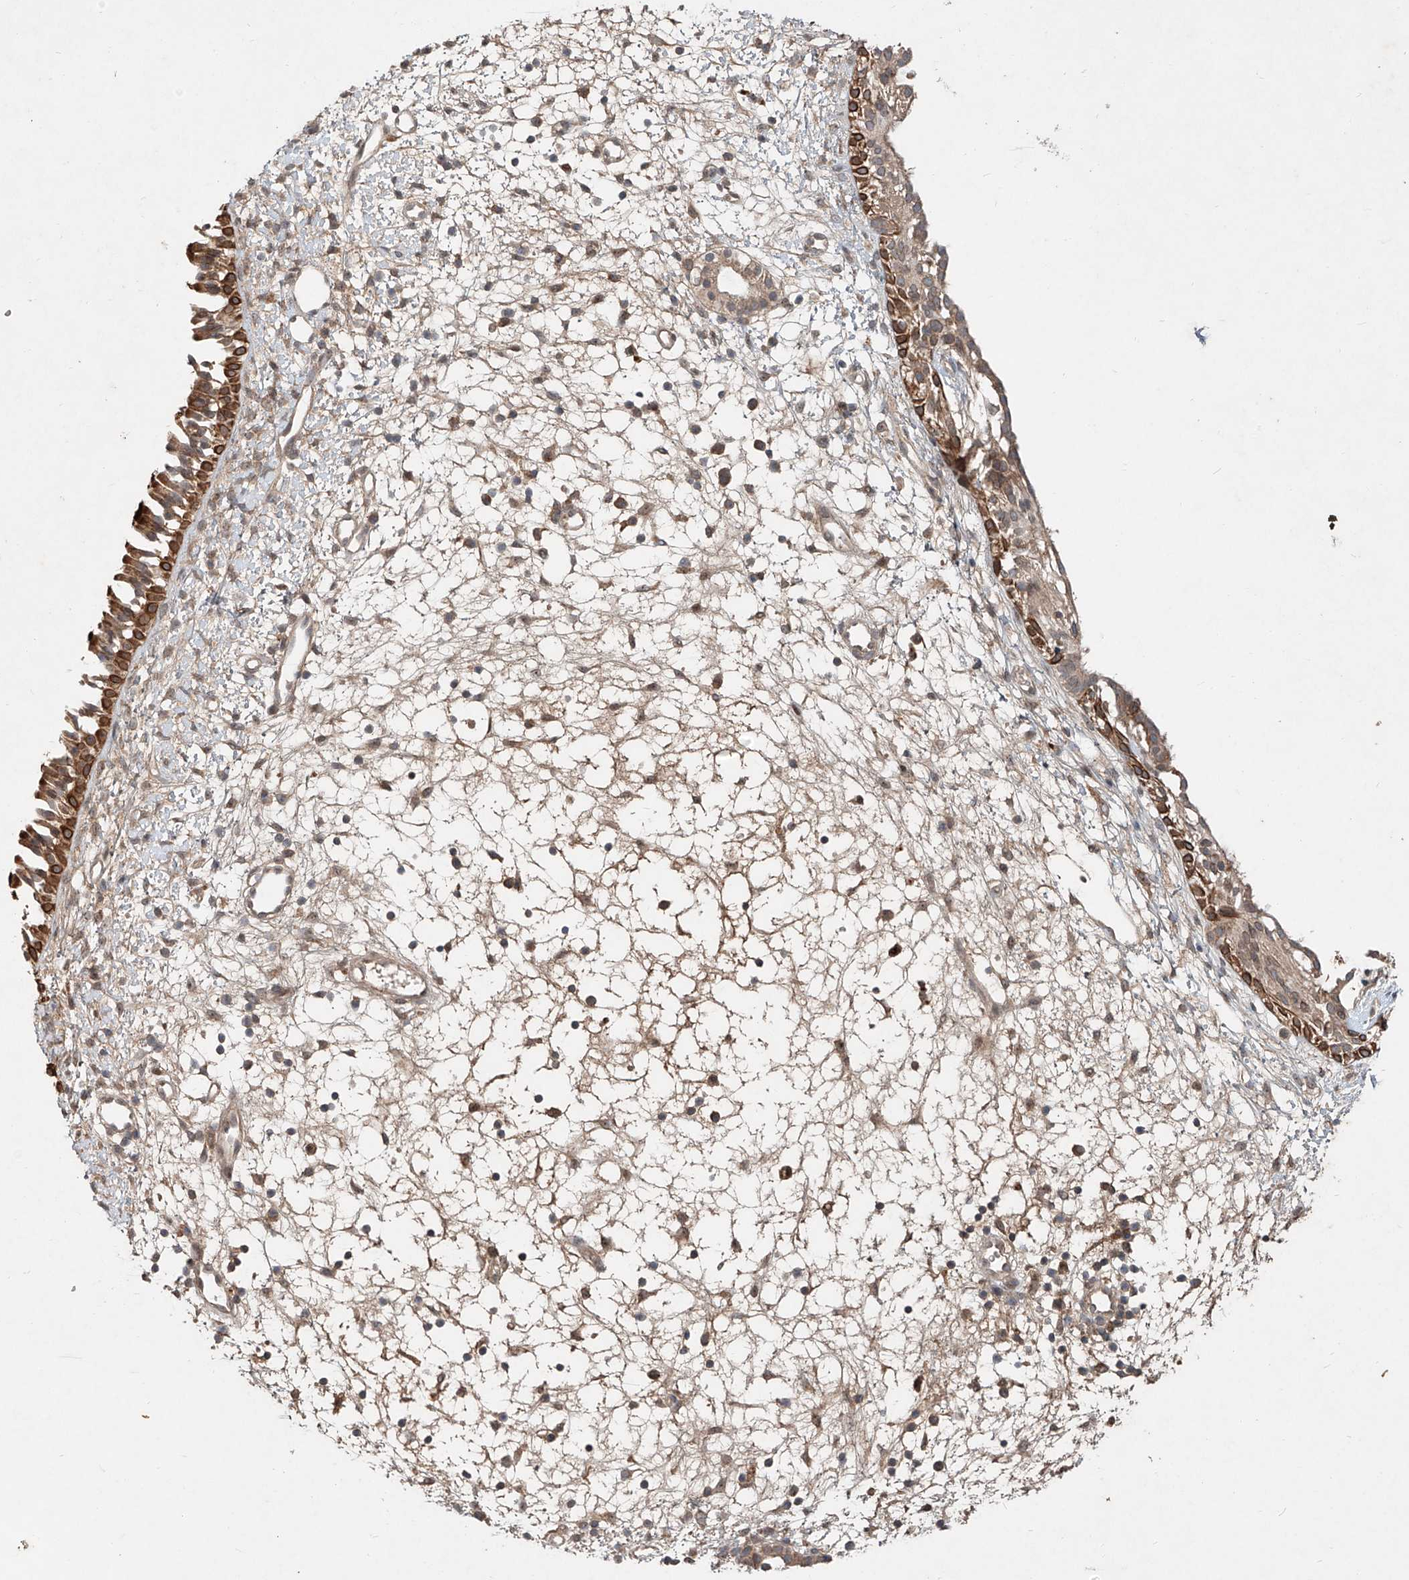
{"staining": {"intensity": "moderate", "quantity": ">75%", "location": "cytoplasmic/membranous"}, "tissue": "nasopharynx", "cell_type": "Respiratory epithelial cells", "image_type": "normal", "snomed": [{"axis": "morphology", "description": "Normal tissue, NOS"}, {"axis": "topography", "description": "Nasopharynx"}], "caption": "A brown stain shows moderate cytoplasmic/membranous positivity of a protein in respiratory epithelial cells of unremarkable human nasopharynx.", "gene": "IER5", "patient": {"sex": "male", "age": 22}}